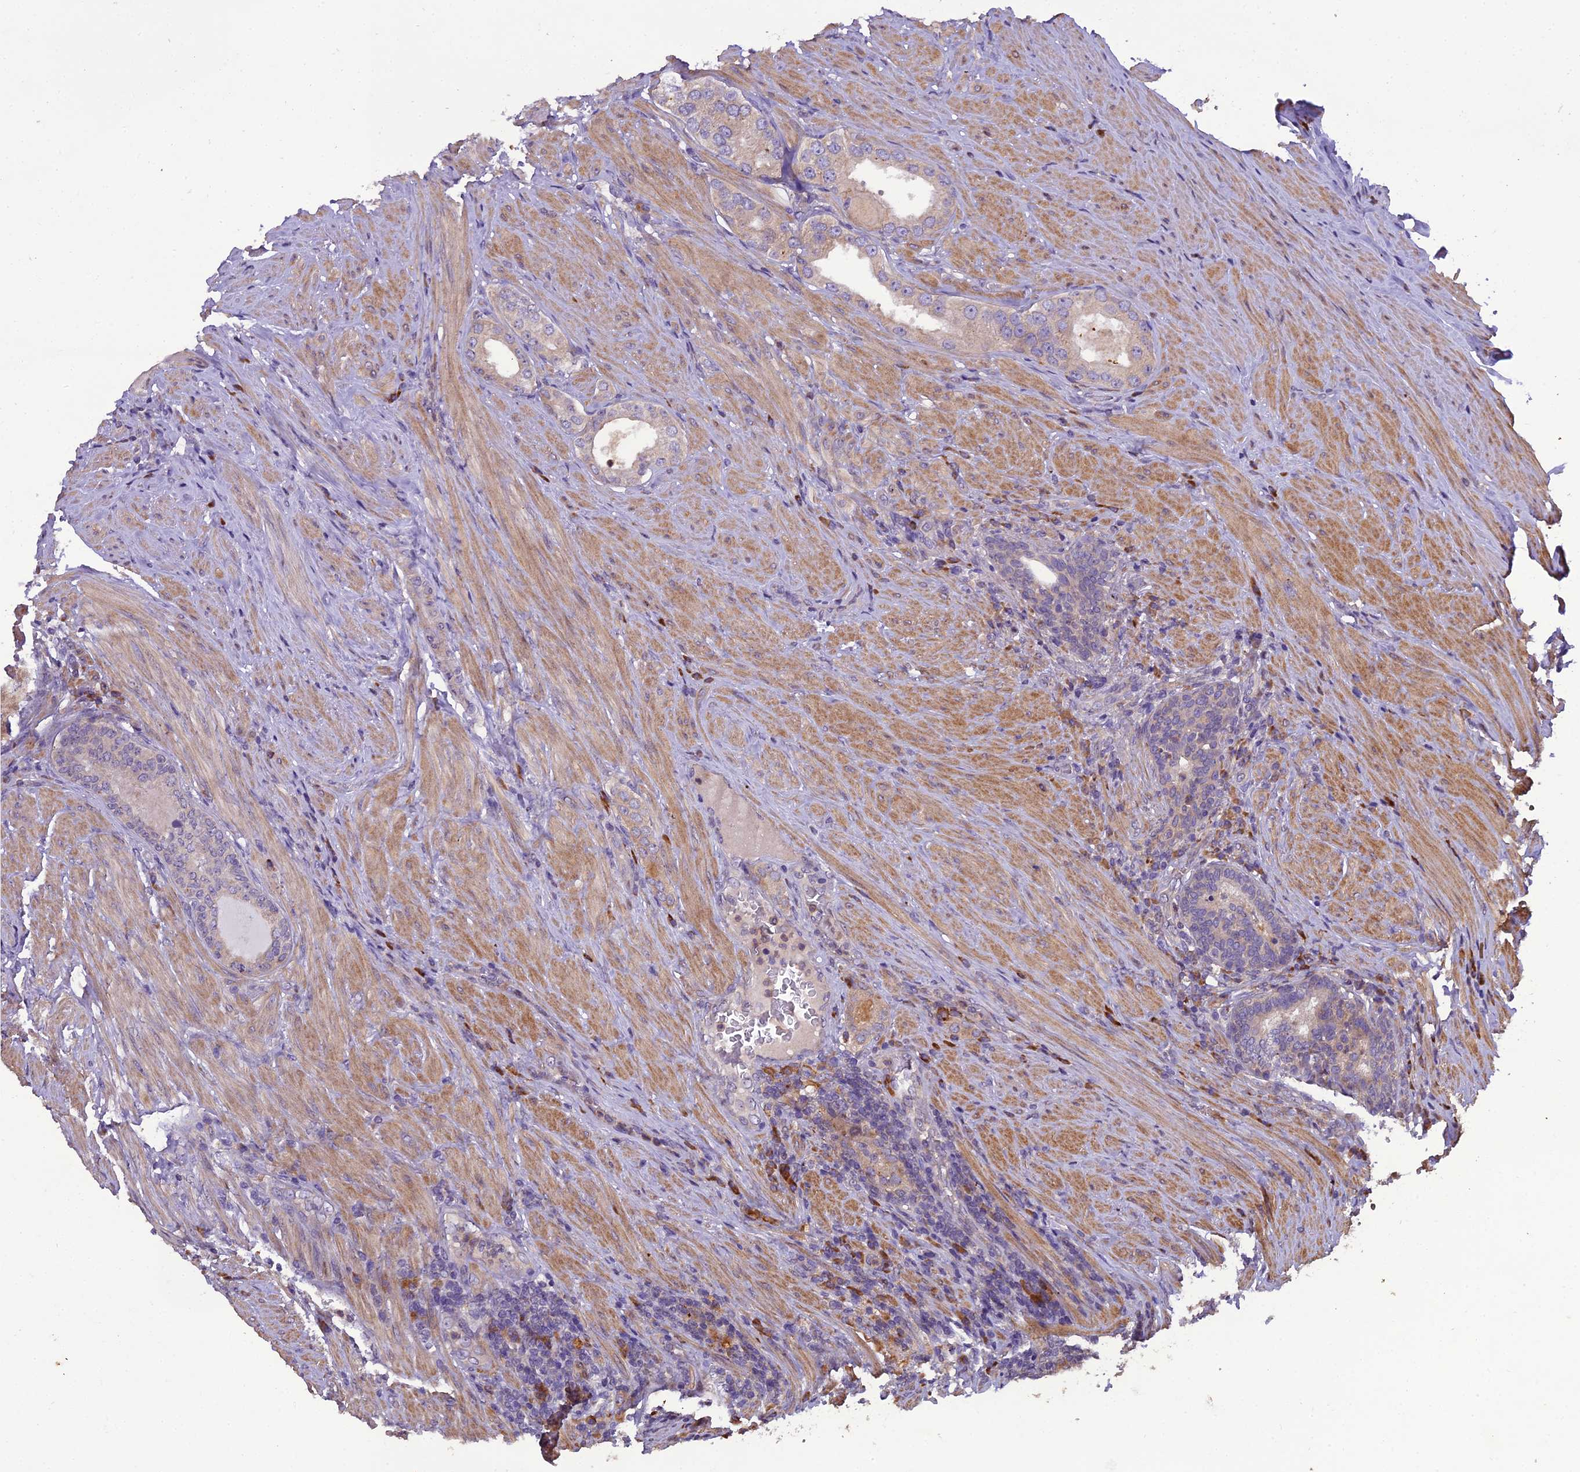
{"staining": {"intensity": "moderate", "quantity": "<25%", "location": "cytoplasmic/membranous"}, "tissue": "prostate cancer", "cell_type": "Tumor cells", "image_type": "cancer", "snomed": [{"axis": "morphology", "description": "Adenocarcinoma, Low grade"}, {"axis": "topography", "description": "Prostate"}], "caption": "Protein staining of prostate cancer tissue shows moderate cytoplasmic/membranous staining in about <25% of tumor cells.", "gene": "CENPL", "patient": {"sex": "male", "age": 68}}